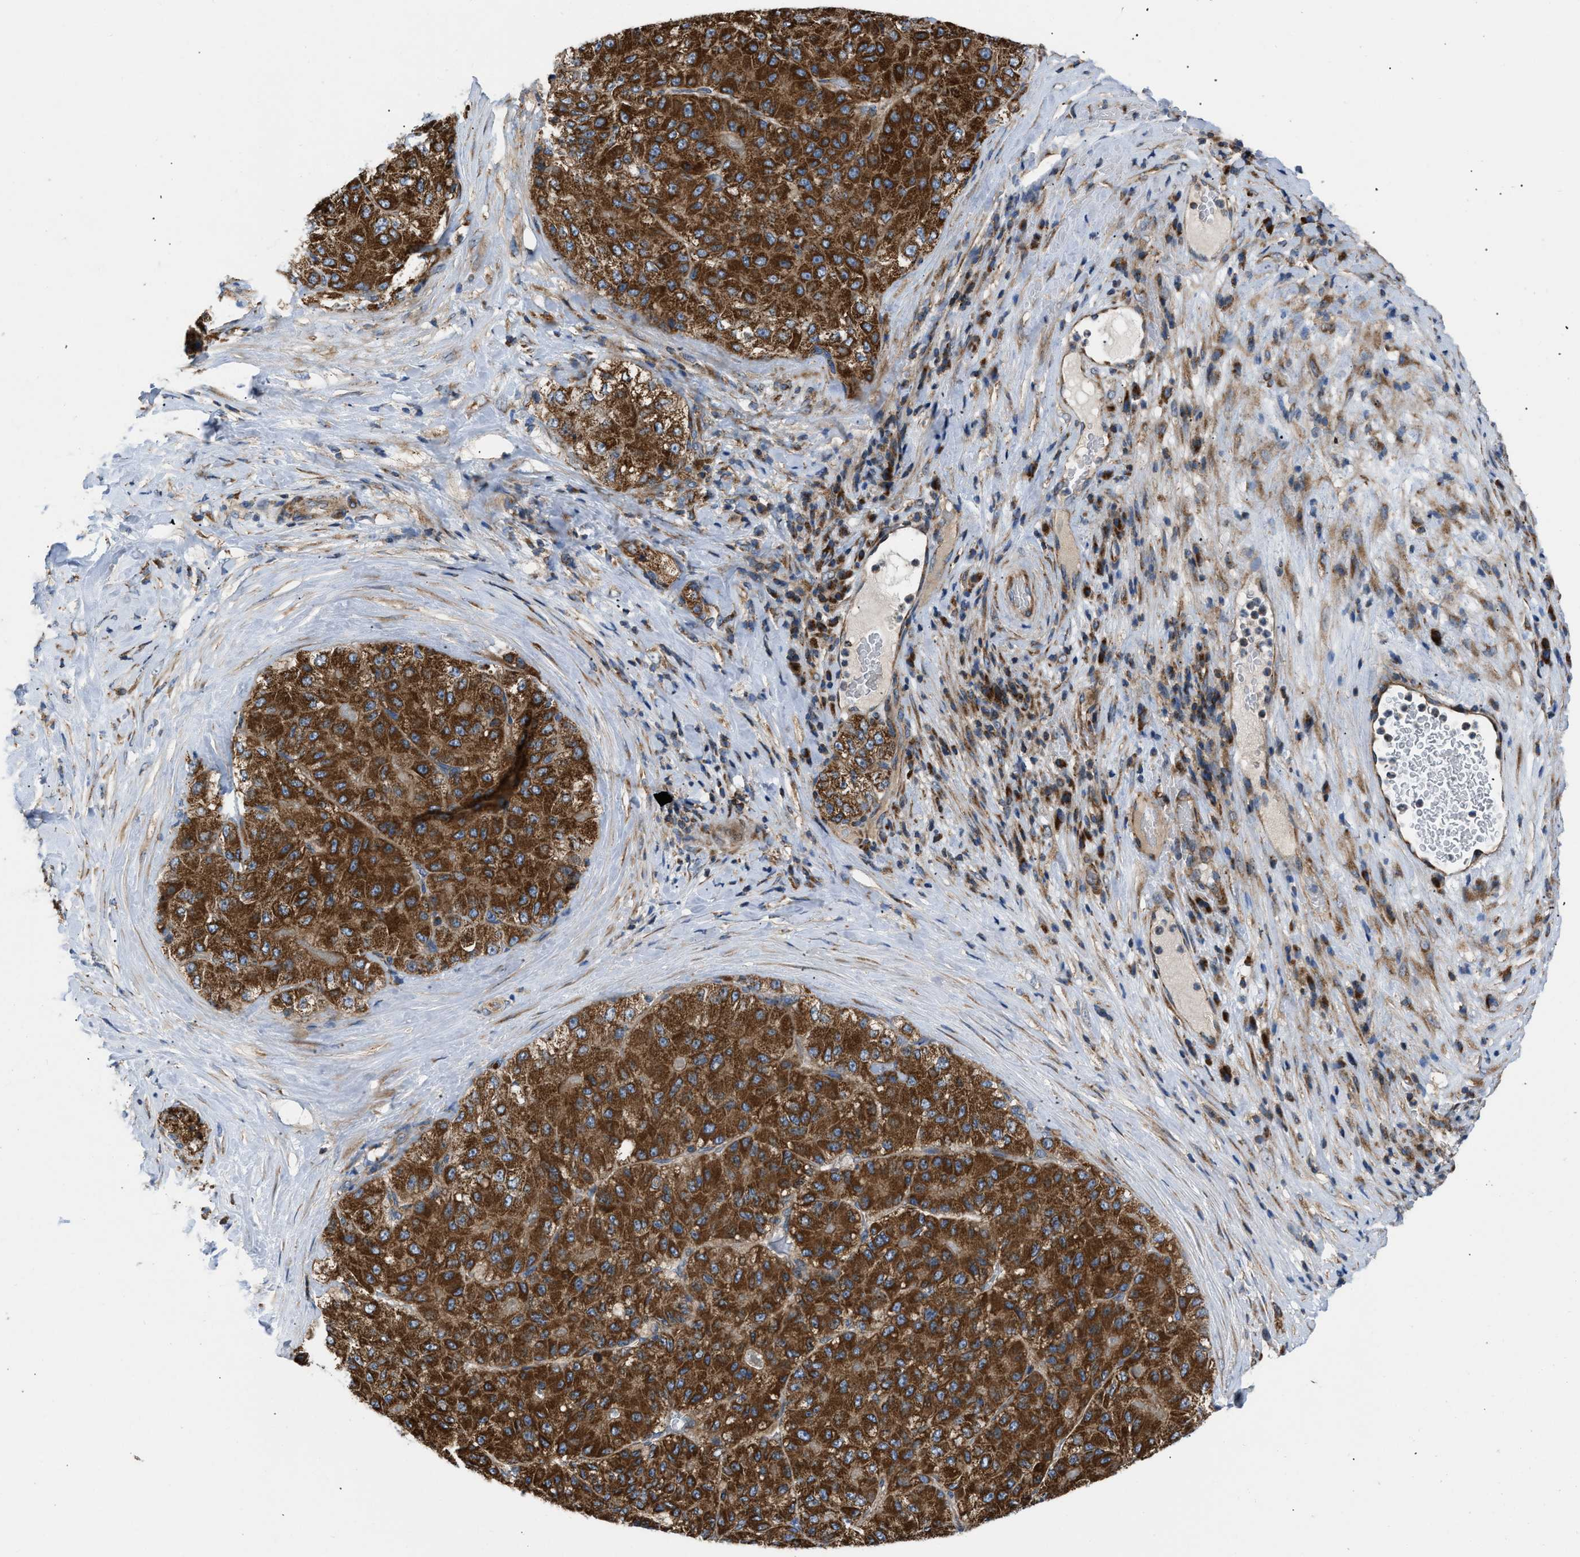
{"staining": {"intensity": "strong", "quantity": ">75%", "location": "cytoplasmic/membranous"}, "tissue": "liver cancer", "cell_type": "Tumor cells", "image_type": "cancer", "snomed": [{"axis": "morphology", "description": "Carcinoma, Hepatocellular, NOS"}, {"axis": "topography", "description": "Liver"}], "caption": "Immunohistochemical staining of human liver hepatocellular carcinoma reveals high levels of strong cytoplasmic/membranous positivity in approximately >75% of tumor cells.", "gene": "OPTN", "patient": {"sex": "male", "age": 80}}